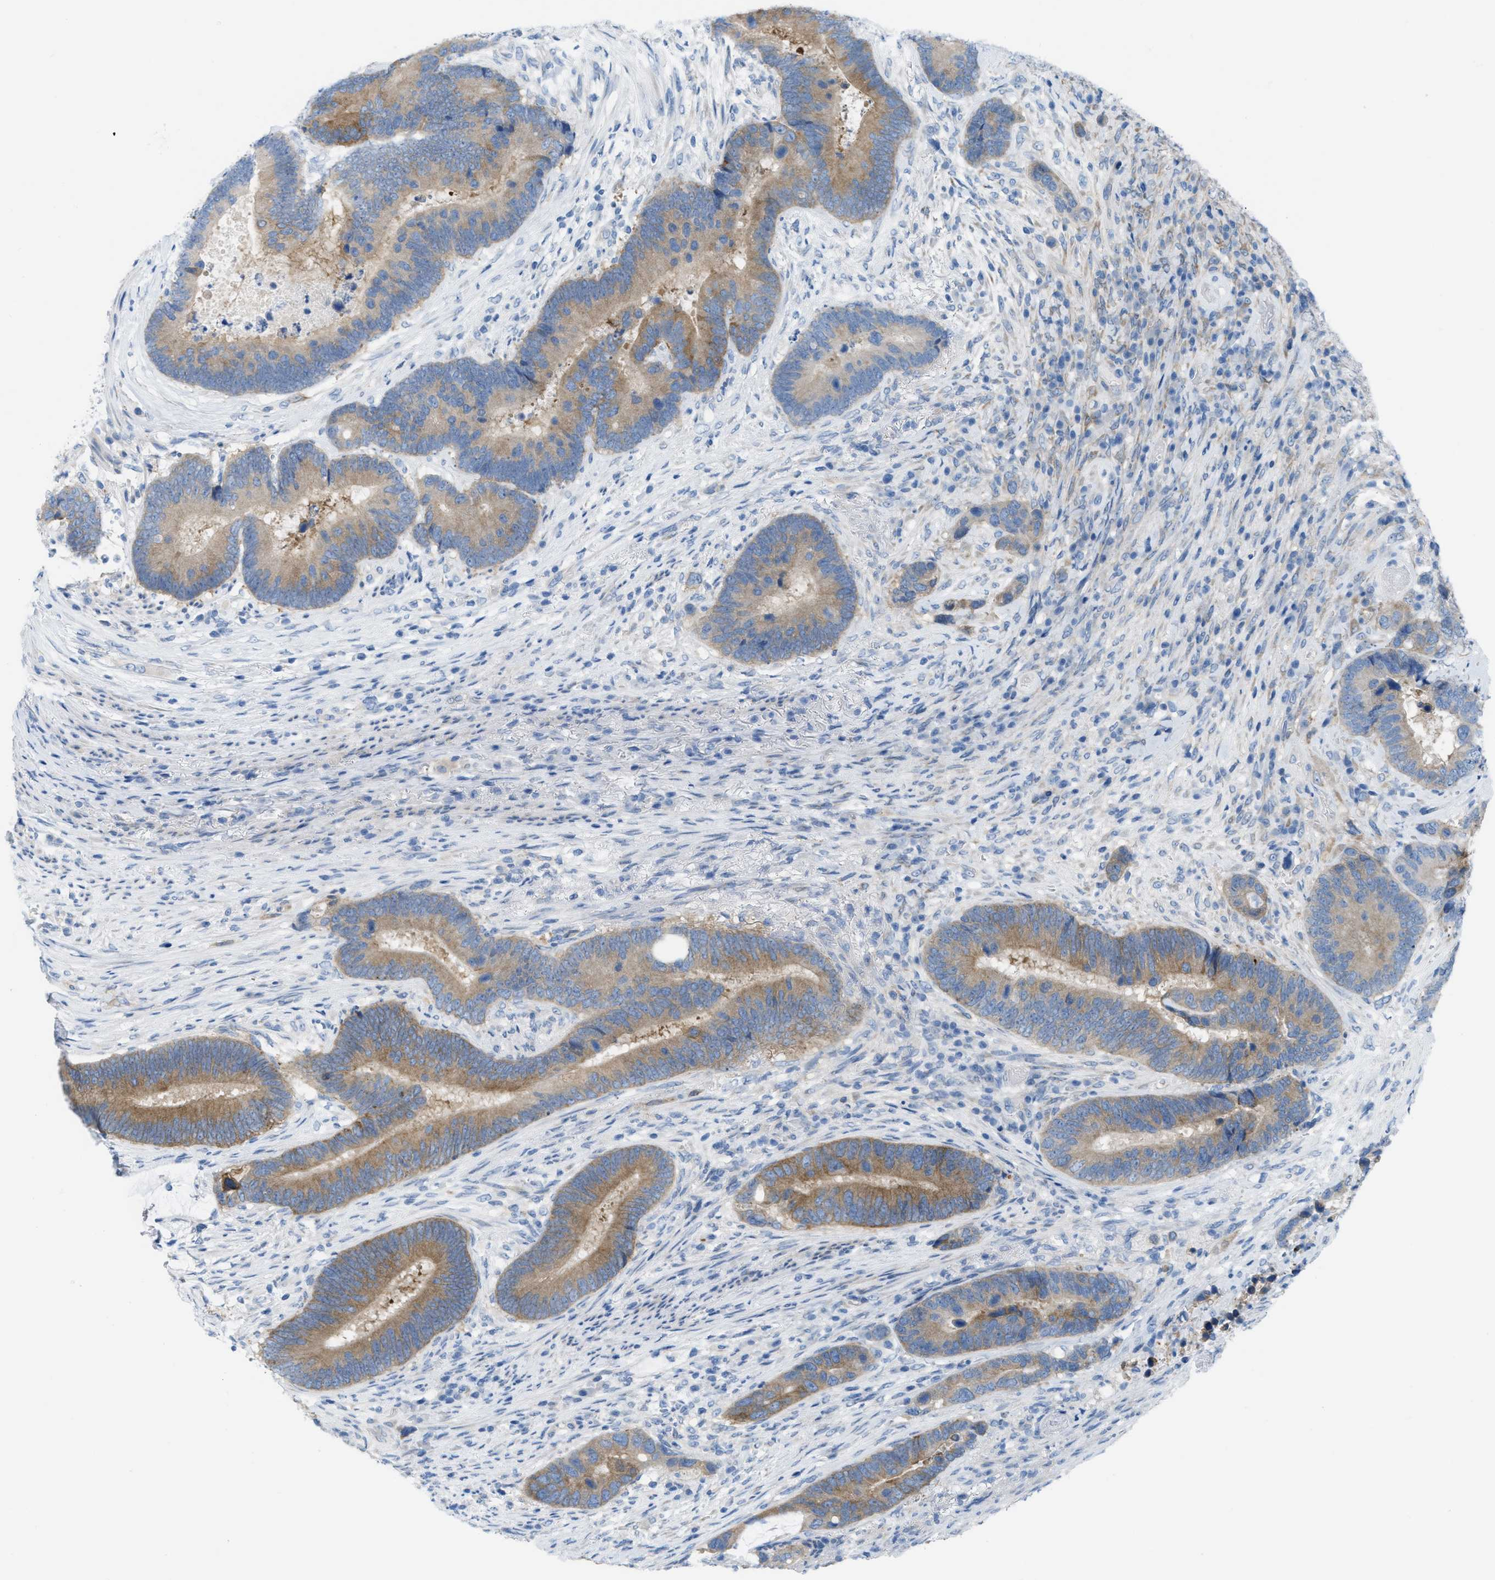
{"staining": {"intensity": "moderate", "quantity": ">75%", "location": "cytoplasmic/membranous"}, "tissue": "colorectal cancer", "cell_type": "Tumor cells", "image_type": "cancer", "snomed": [{"axis": "morphology", "description": "Adenocarcinoma, NOS"}, {"axis": "topography", "description": "Rectum"}], "caption": "A high-resolution image shows IHC staining of colorectal cancer, which exhibits moderate cytoplasmic/membranous expression in about >75% of tumor cells.", "gene": "ASGR1", "patient": {"sex": "female", "age": 89}}